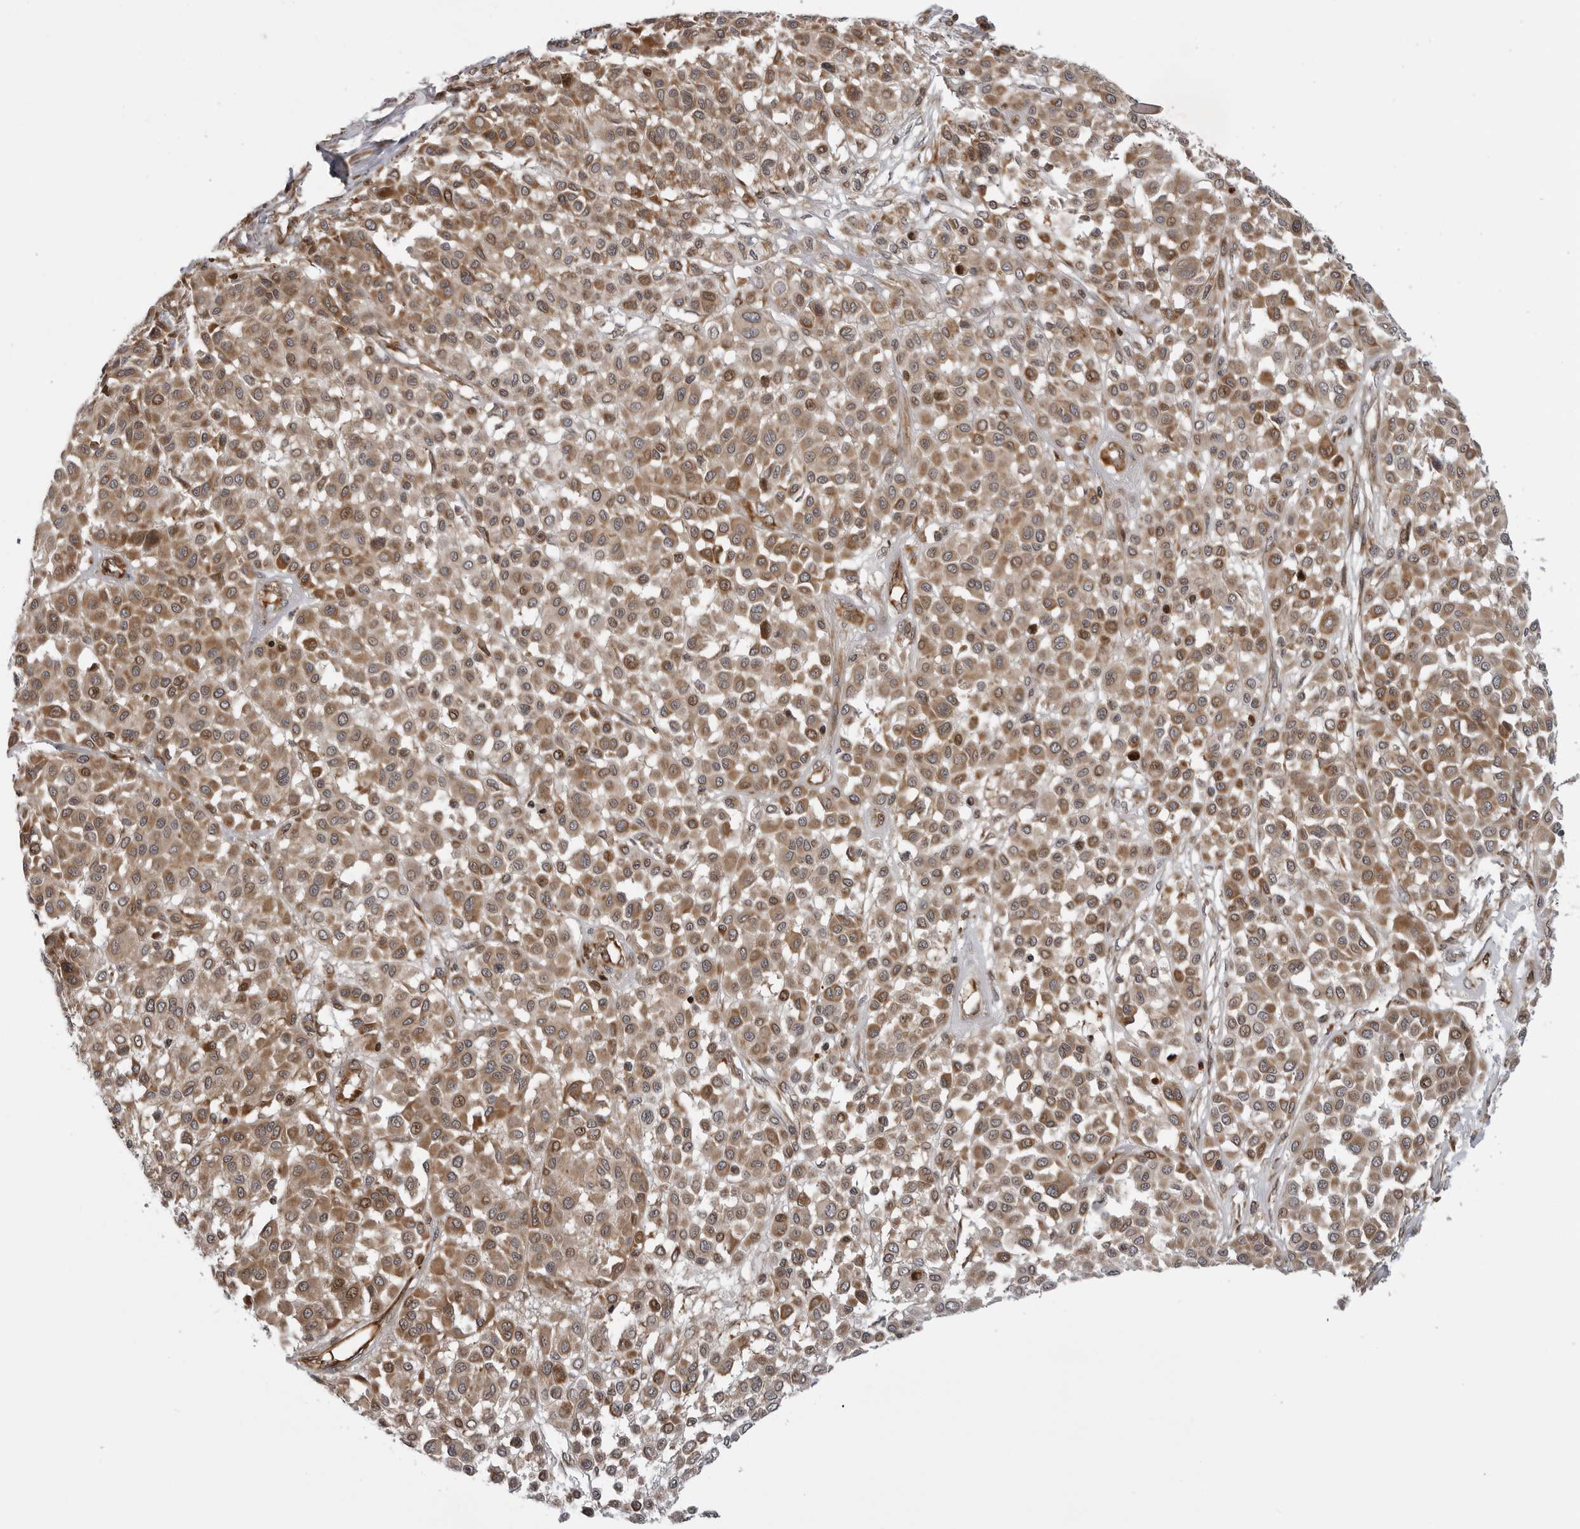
{"staining": {"intensity": "moderate", "quantity": ">75%", "location": "cytoplasmic/membranous"}, "tissue": "melanoma", "cell_type": "Tumor cells", "image_type": "cancer", "snomed": [{"axis": "morphology", "description": "Malignant melanoma, Metastatic site"}, {"axis": "topography", "description": "Soft tissue"}], "caption": "Moderate cytoplasmic/membranous positivity for a protein is present in approximately >75% of tumor cells of melanoma using immunohistochemistry (IHC).", "gene": "ABL1", "patient": {"sex": "male", "age": 41}}